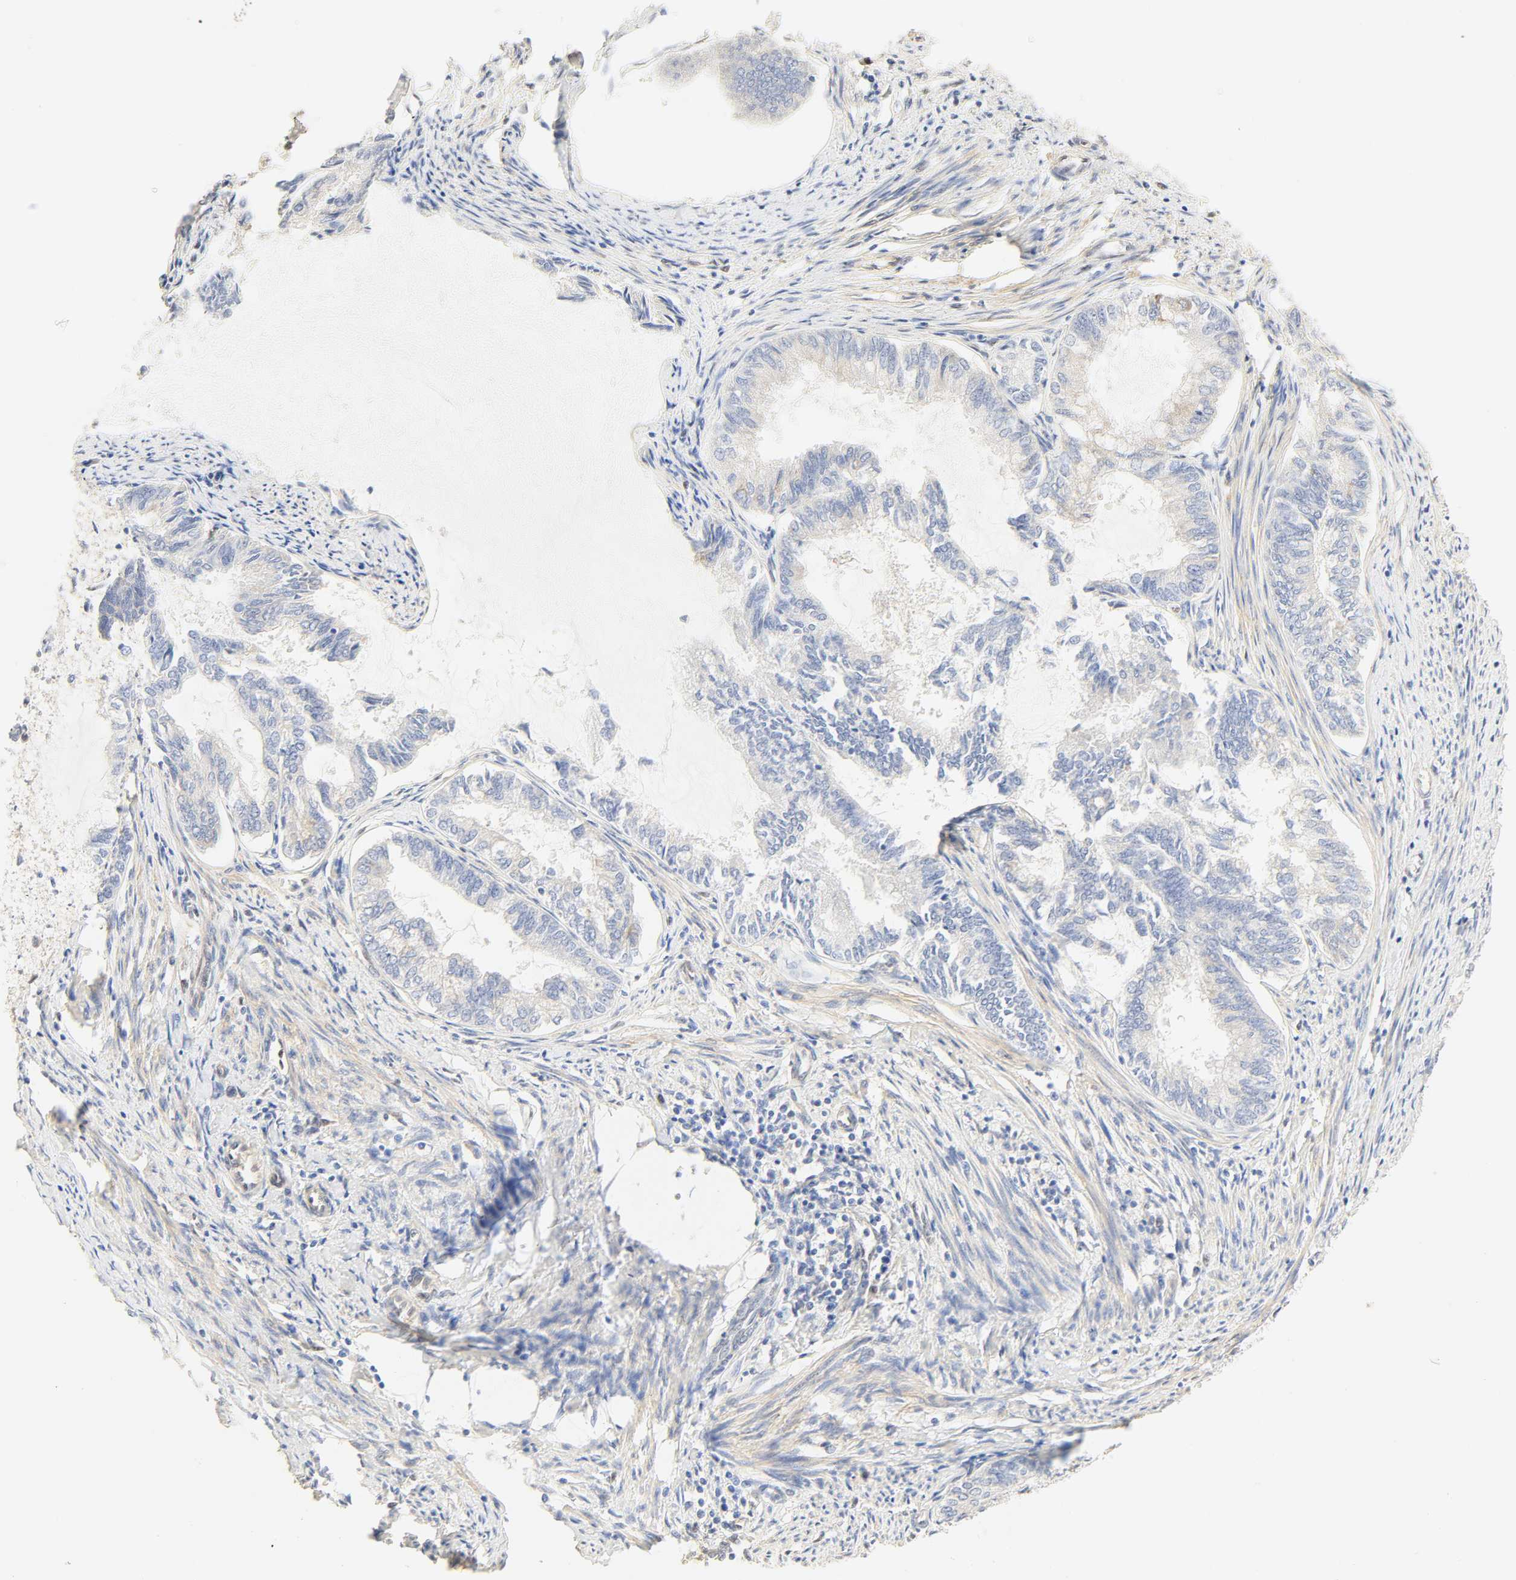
{"staining": {"intensity": "negative", "quantity": "none", "location": "none"}, "tissue": "endometrial cancer", "cell_type": "Tumor cells", "image_type": "cancer", "snomed": [{"axis": "morphology", "description": "Adenocarcinoma, NOS"}, {"axis": "topography", "description": "Endometrium"}], "caption": "DAB (3,3'-diaminobenzidine) immunohistochemical staining of adenocarcinoma (endometrial) demonstrates no significant positivity in tumor cells.", "gene": "BORCS8-MEF2B", "patient": {"sex": "female", "age": 86}}